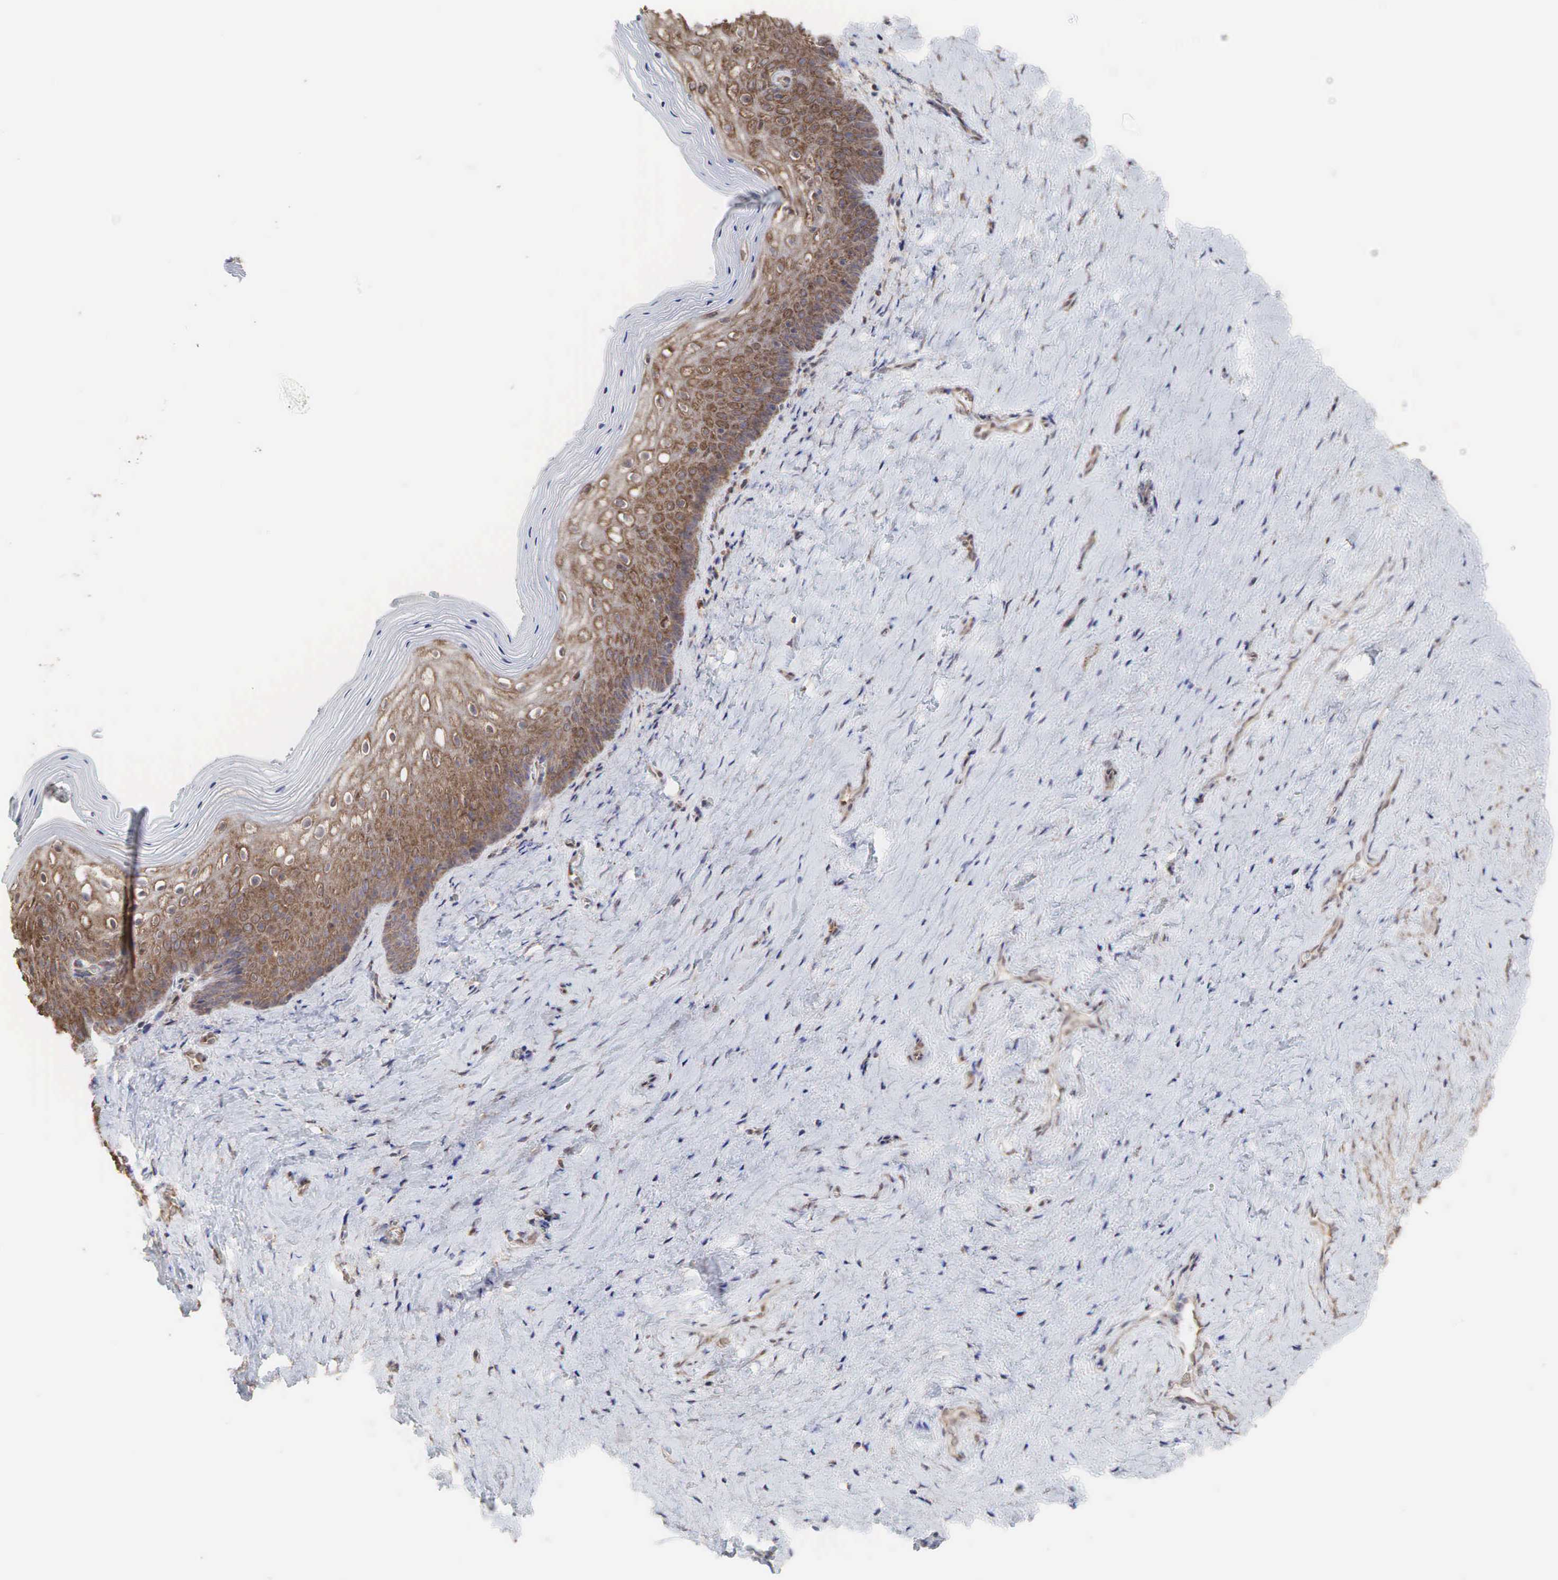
{"staining": {"intensity": "moderate", "quantity": ">75%", "location": "cytoplasmic/membranous"}, "tissue": "vagina", "cell_type": "Squamous epithelial cells", "image_type": "normal", "snomed": [{"axis": "morphology", "description": "Normal tissue, NOS"}, {"axis": "topography", "description": "Vagina"}], "caption": "Approximately >75% of squamous epithelial cells in unremarkable vagina display moderate cytoplasmic/membranous protein positivity as visualized by brown immunohistochemical staining.", "gene": "PABPC5", "patient": {"sex": "female", "age": 46}}